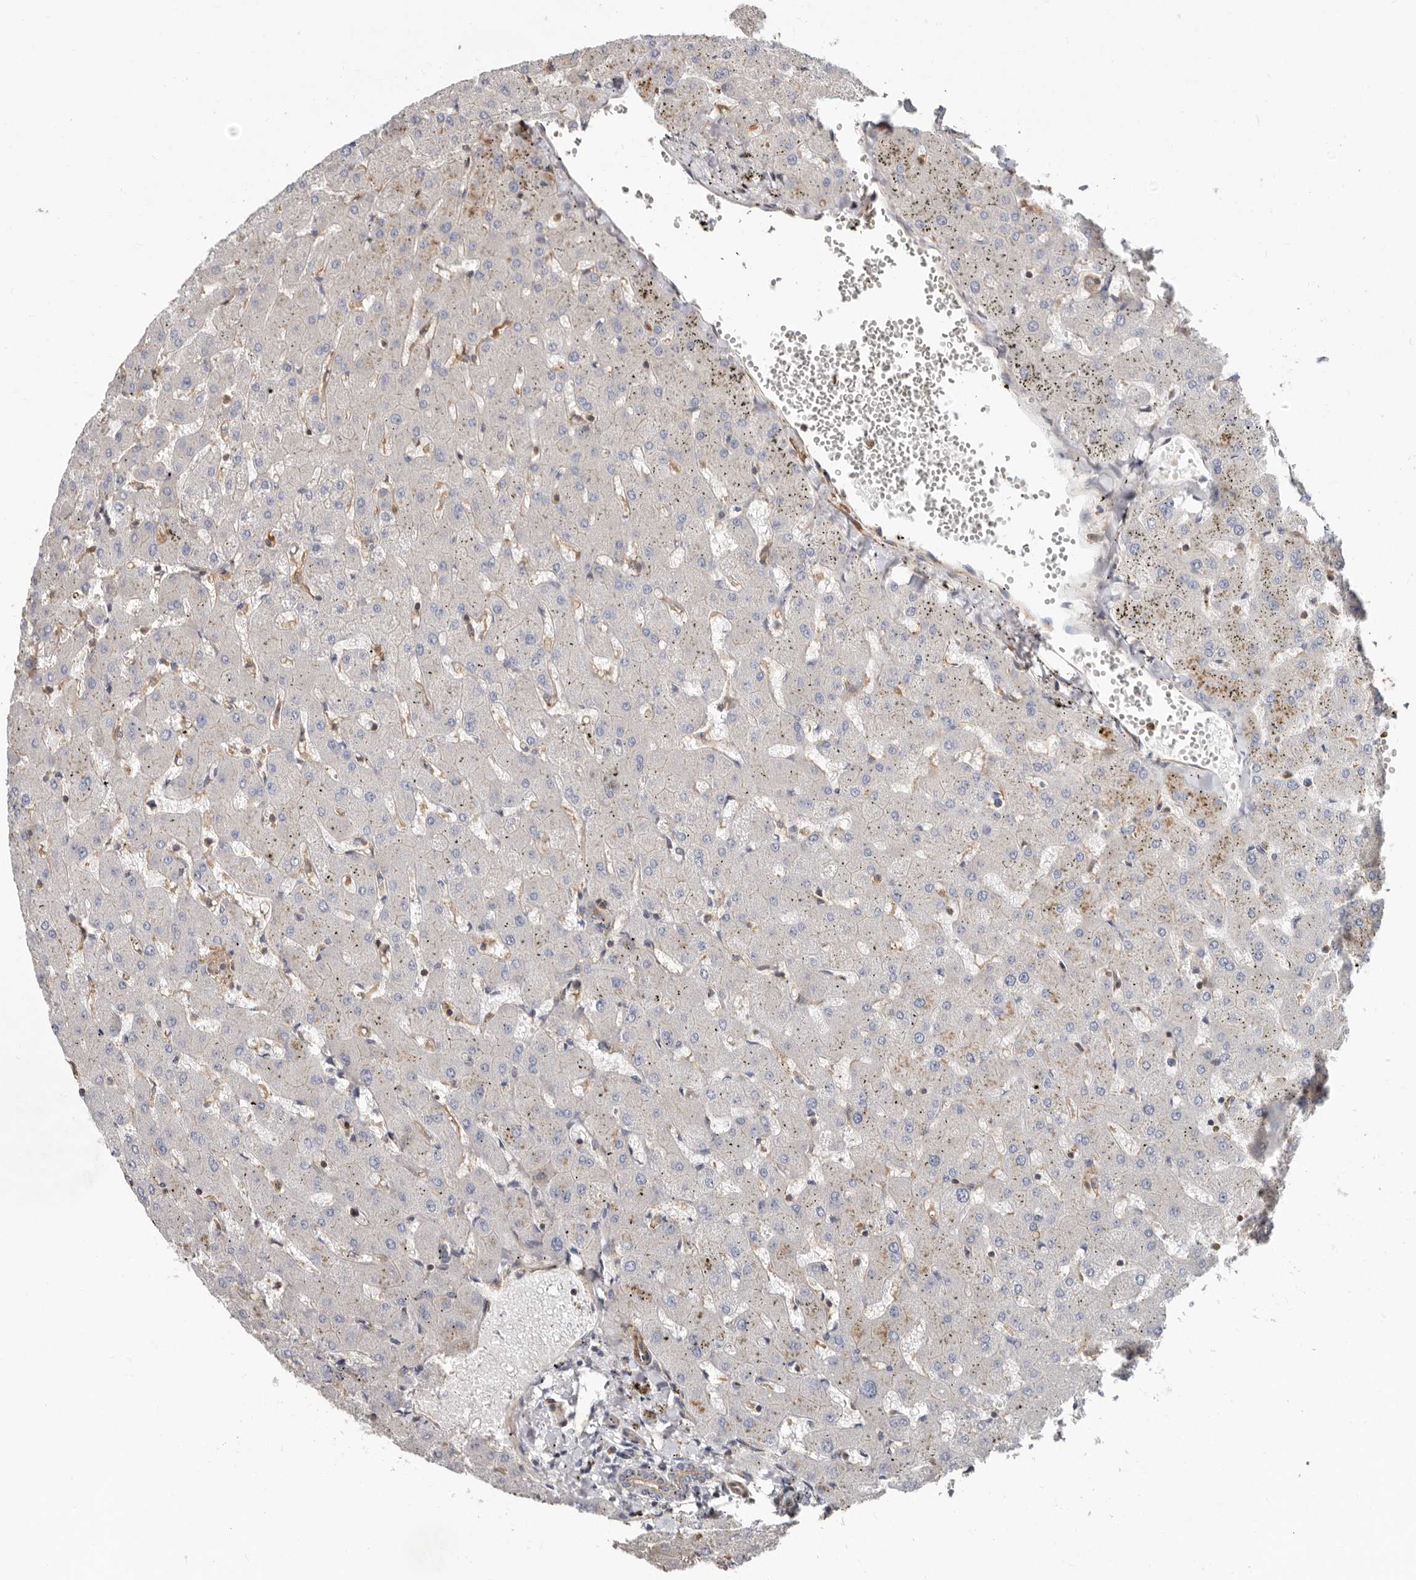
{"staining": {"intensity": "weak", "quantity": "25%-75%", "location": "cytoplasmic/membranous"}, "tissue": "liver", "cell_type": "Cholangiocytes", "image_type": "normal", "snomed": [{"axis": "morphology", "description": "Normal tissue, NOS"}, {"axis": "topography", "description": "Liver"}], "caption": "IHC histopathology image of benign human liver stained for a protein (brown), which demonstrates low levels of weak cytoplasmic/membranous expression in about 25%-75% of cholangiocytes.", "gene": "TMC7", "patient": {"sex": "female", "age": 63}}